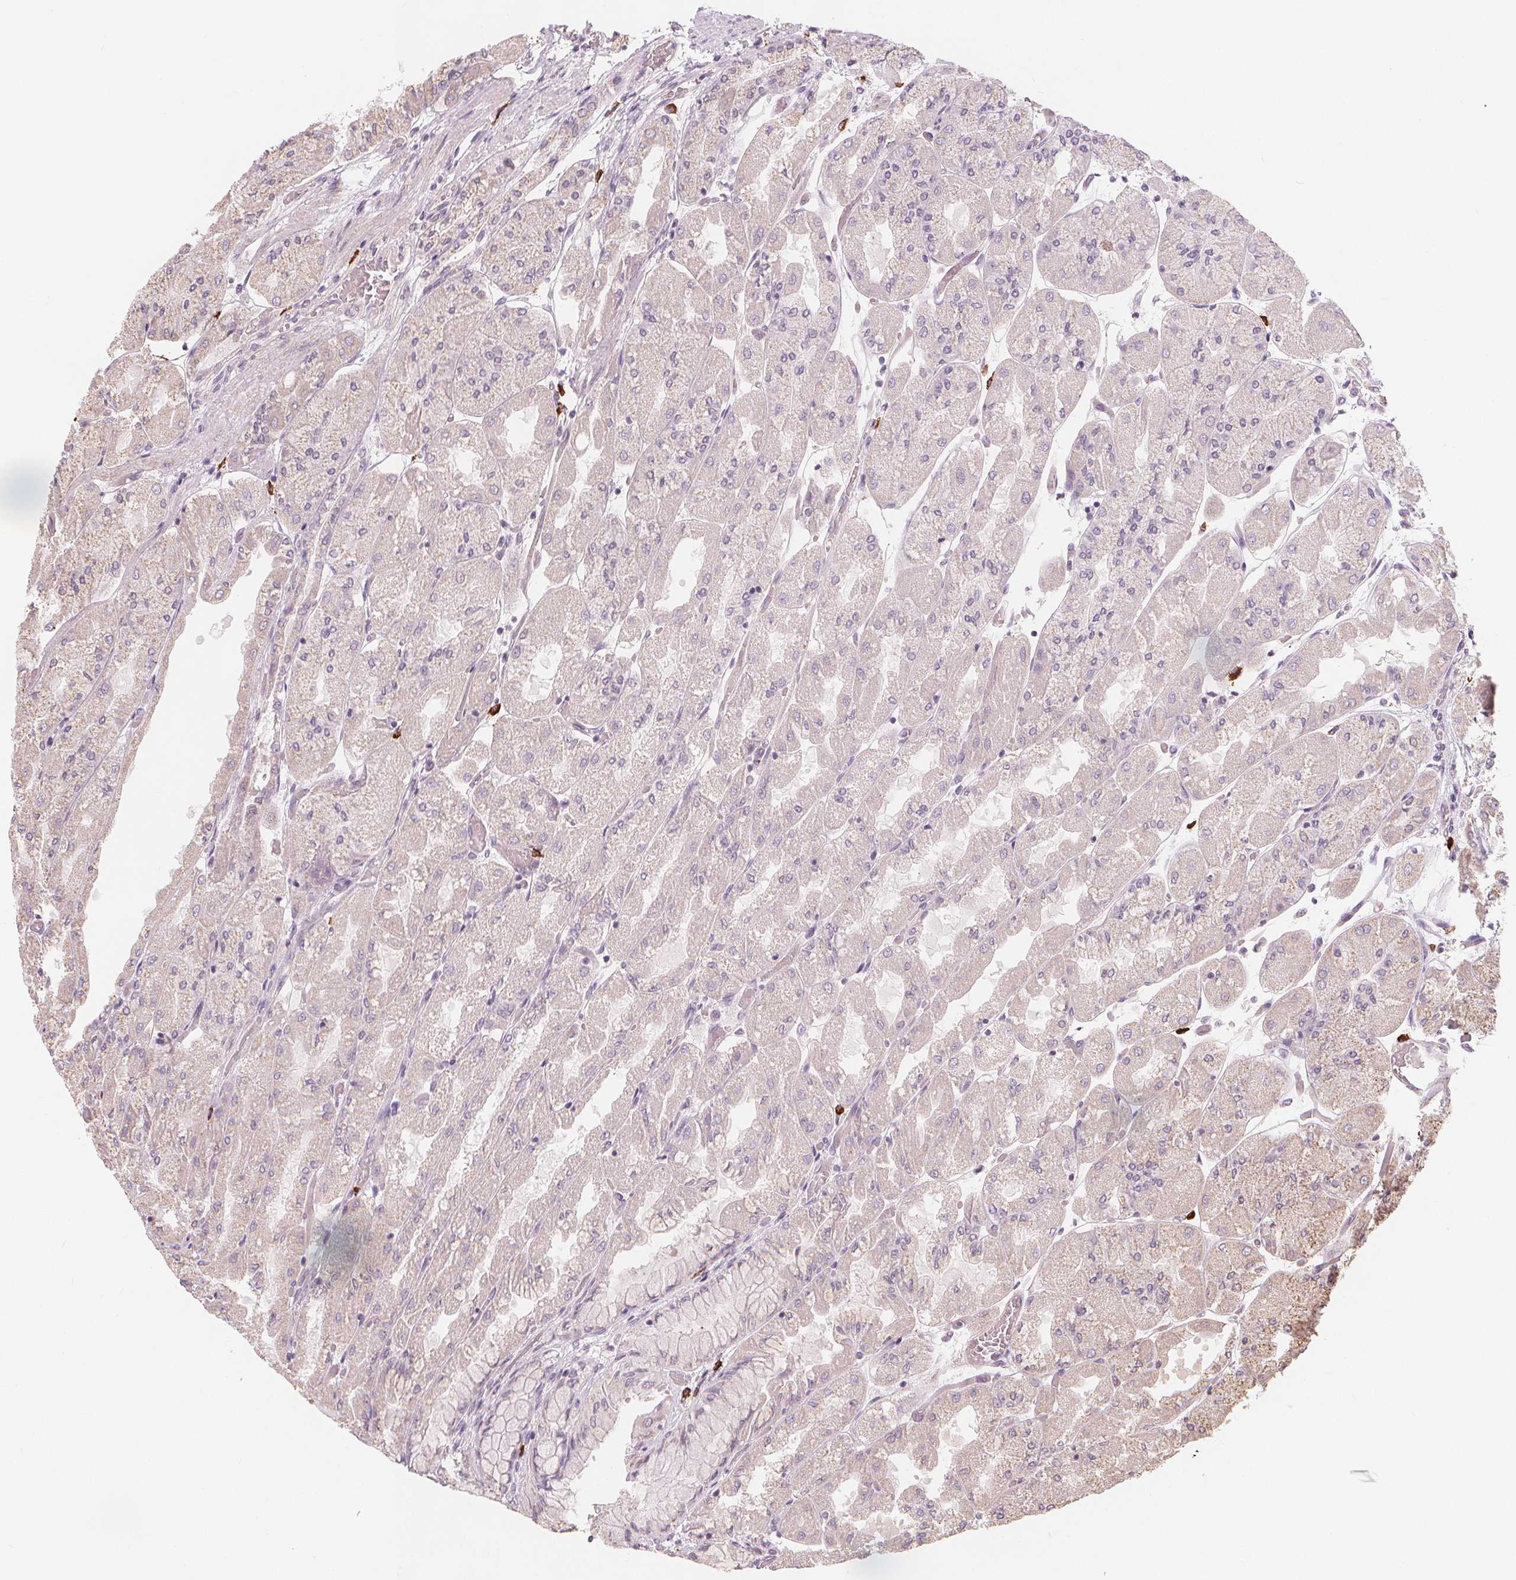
{"staining": {"intensity": "negative", "quantity": "none", "location": "none"}, "tissue": "stomach", "cell_type": "Glandular cells", "image_type": "normal", "snomed": [{"axis": "morphology", "description": "Normal tissue, NOS"}, {"axis": "topography", "description": "Stomach"}], "caption": "IHC image of benign stomach stained for a protein (brown), which demonstrates no staining in glandular cells.", "gene": "TIPIN", "patient": {"sex": "female", "age": 61}}